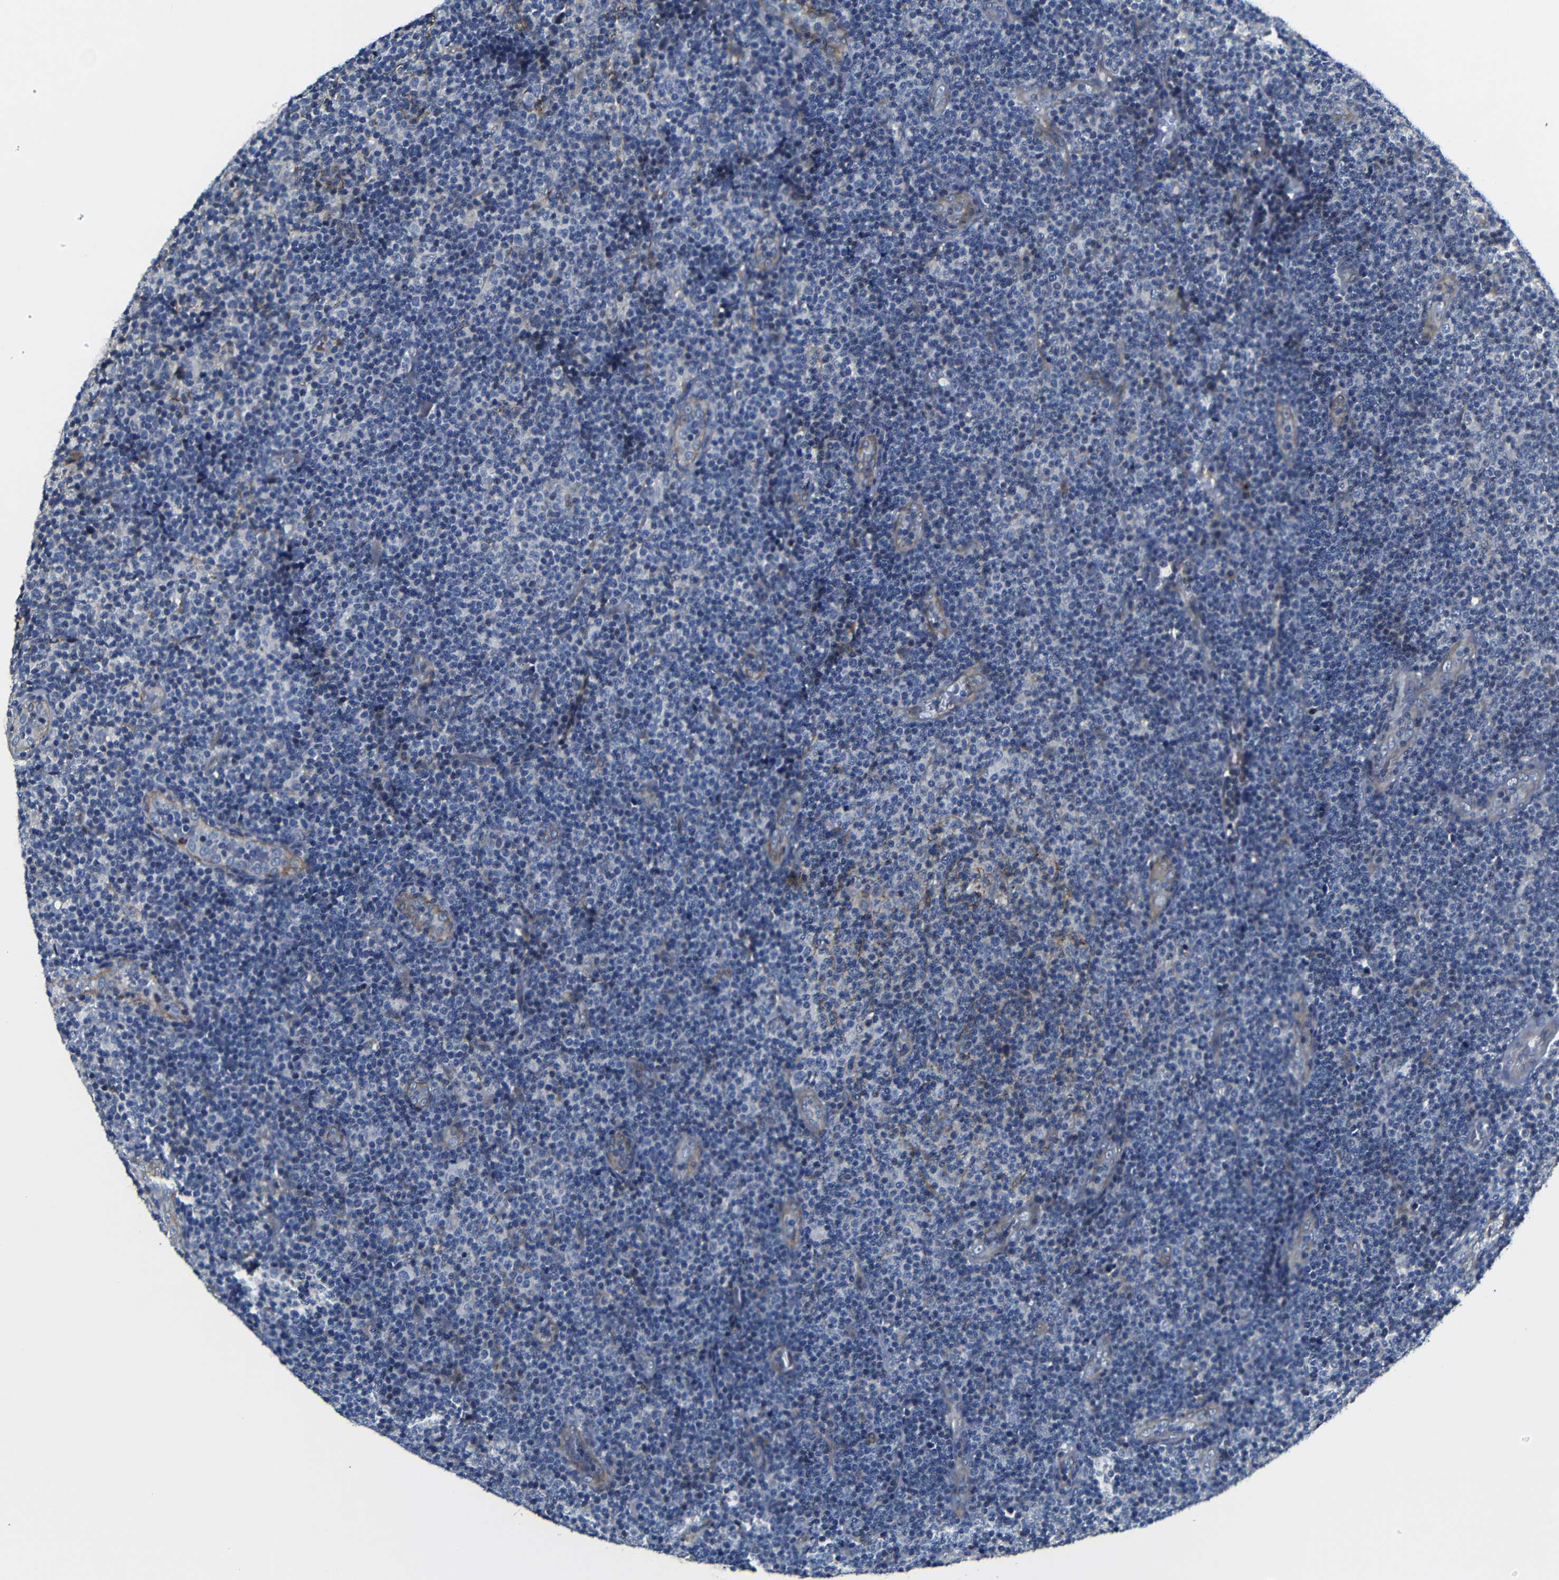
{"staining": {"intensity": "negative", "quantity": "none", "location": "none"}, "tissue": "lymphoma", "cell_type": "Tumor cells", "image_type": "cancer", "snomed": [{"axis": "morphology", "description": "Malignant lymphoma, non-Hodgkin's type, Low grade"}, {"axis": "topography", "description": "Lymph node"}], "caption": "High magnification brightfield microscopy of low-grade malignant lymphoma, non-Hodgkin's type stained with DAB (brown) and counterstained with hematoxylin (blue): tumor cells show no significant staining. (DAB immunohistochemistry visualized using brightfield microscopy, high magnification).", "gene": "AFDN", "patient": {"sex": "male", "age": 83}}